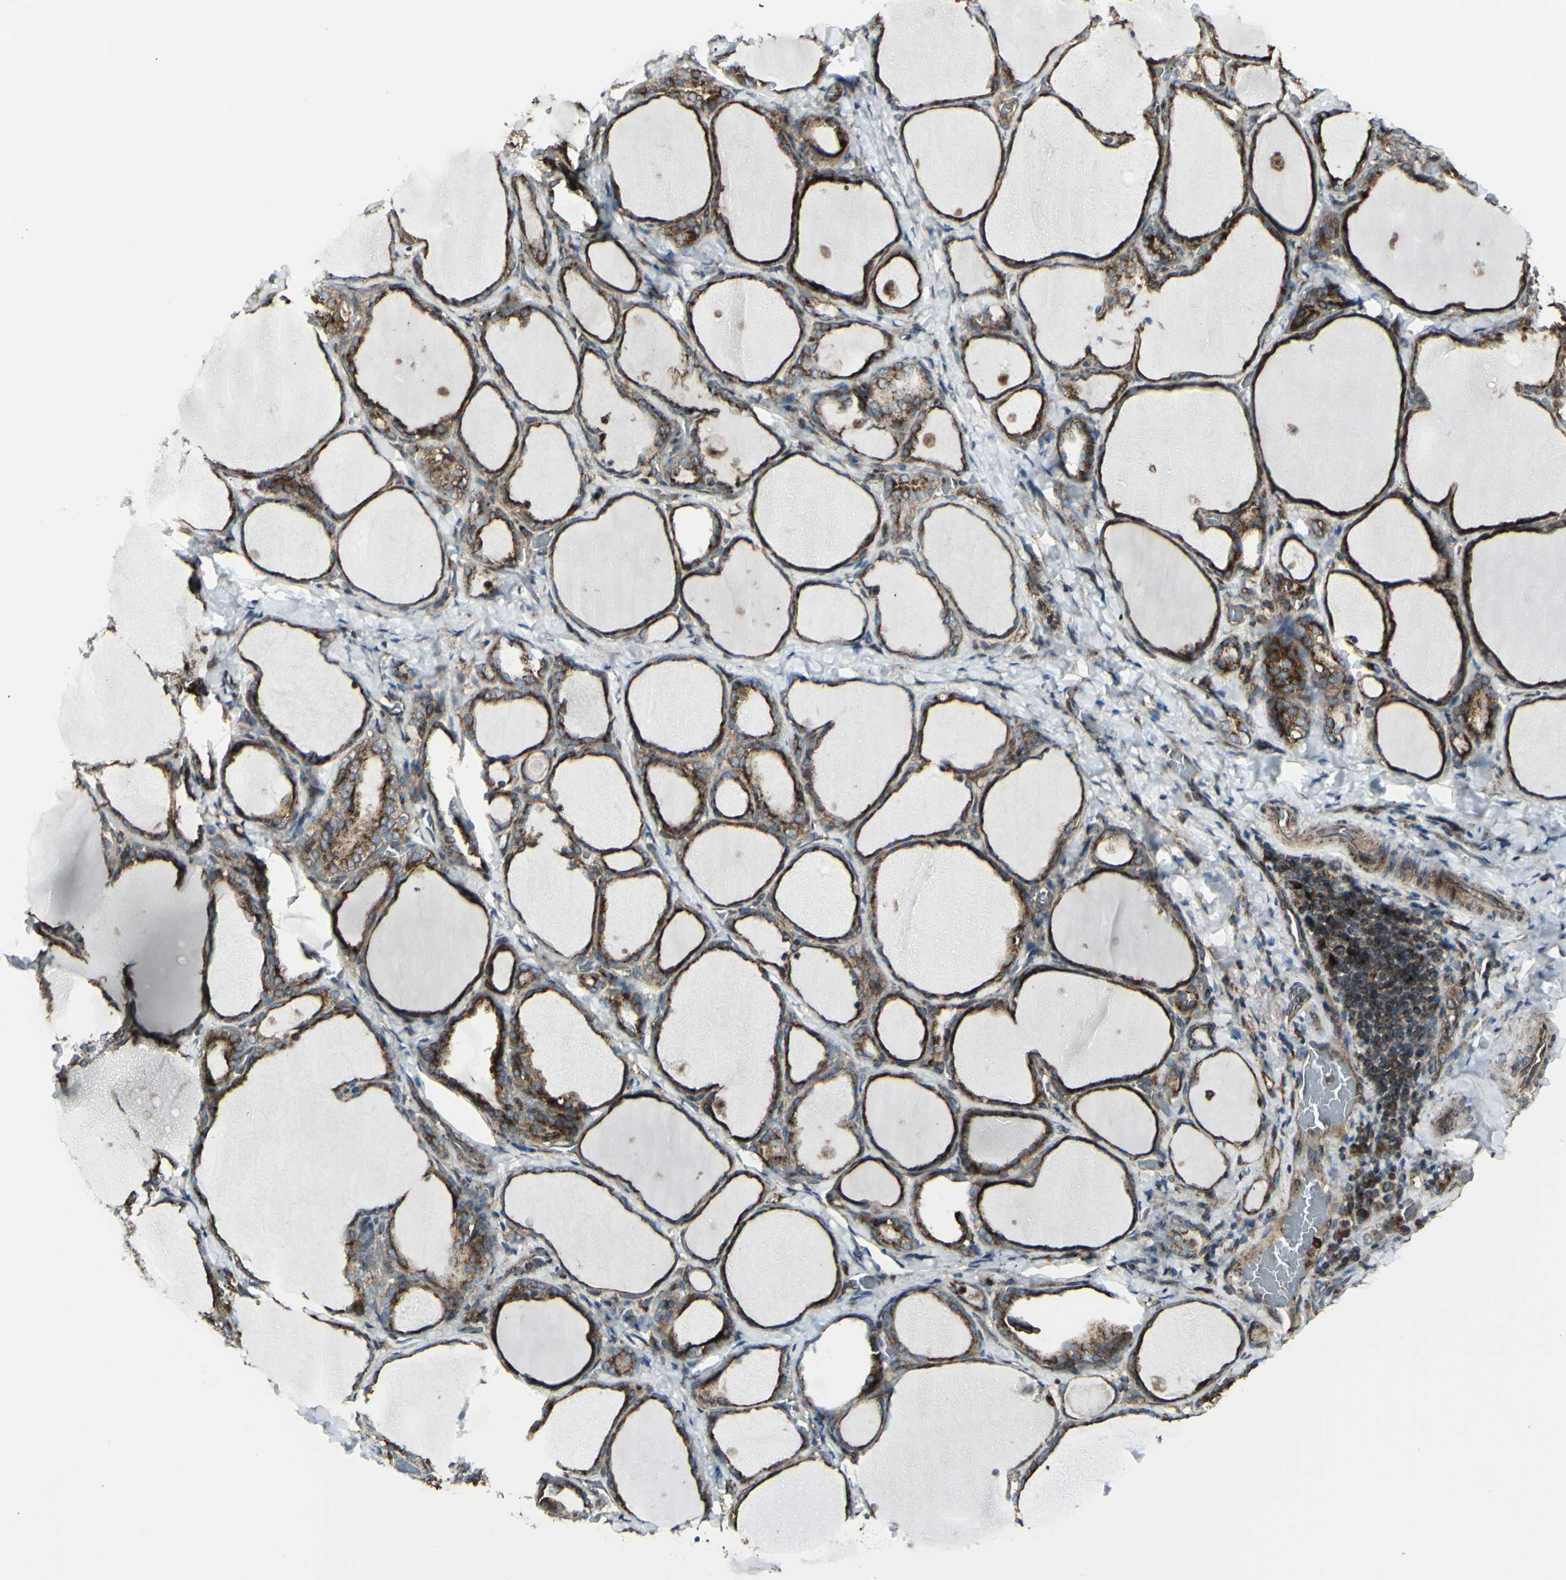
{"staining": {"intensity": "strong", "quantity": ">75%", "location": "cytoplasmic/membranous"}, "tissue": "thyroid gland", "cell_type": "Glandular cells", "image_type": "normal", "snomed": [{"axis": "morphology", "description": "Normal tissue, NOS"}, {"axis": "morphology", "description": "Papillary adenocarcinoma, NOS"}, {"axis": "topography", "description": "Thyroid gland"}], "caption": "Thyroid gland stained with DAB (3,3'-diaminobenzidine) immunohistochemistry demonstrates high levels of strong cytoplasmic/membranous expression in approximately >75% of glandular cells. The protein of interest is stained brown, and the nuclei are stained in blue (DAB IHC with brightfield microscopy, high magnification).", "gene": "NAPA", "patient": {"sex": "female", "age": 30}}